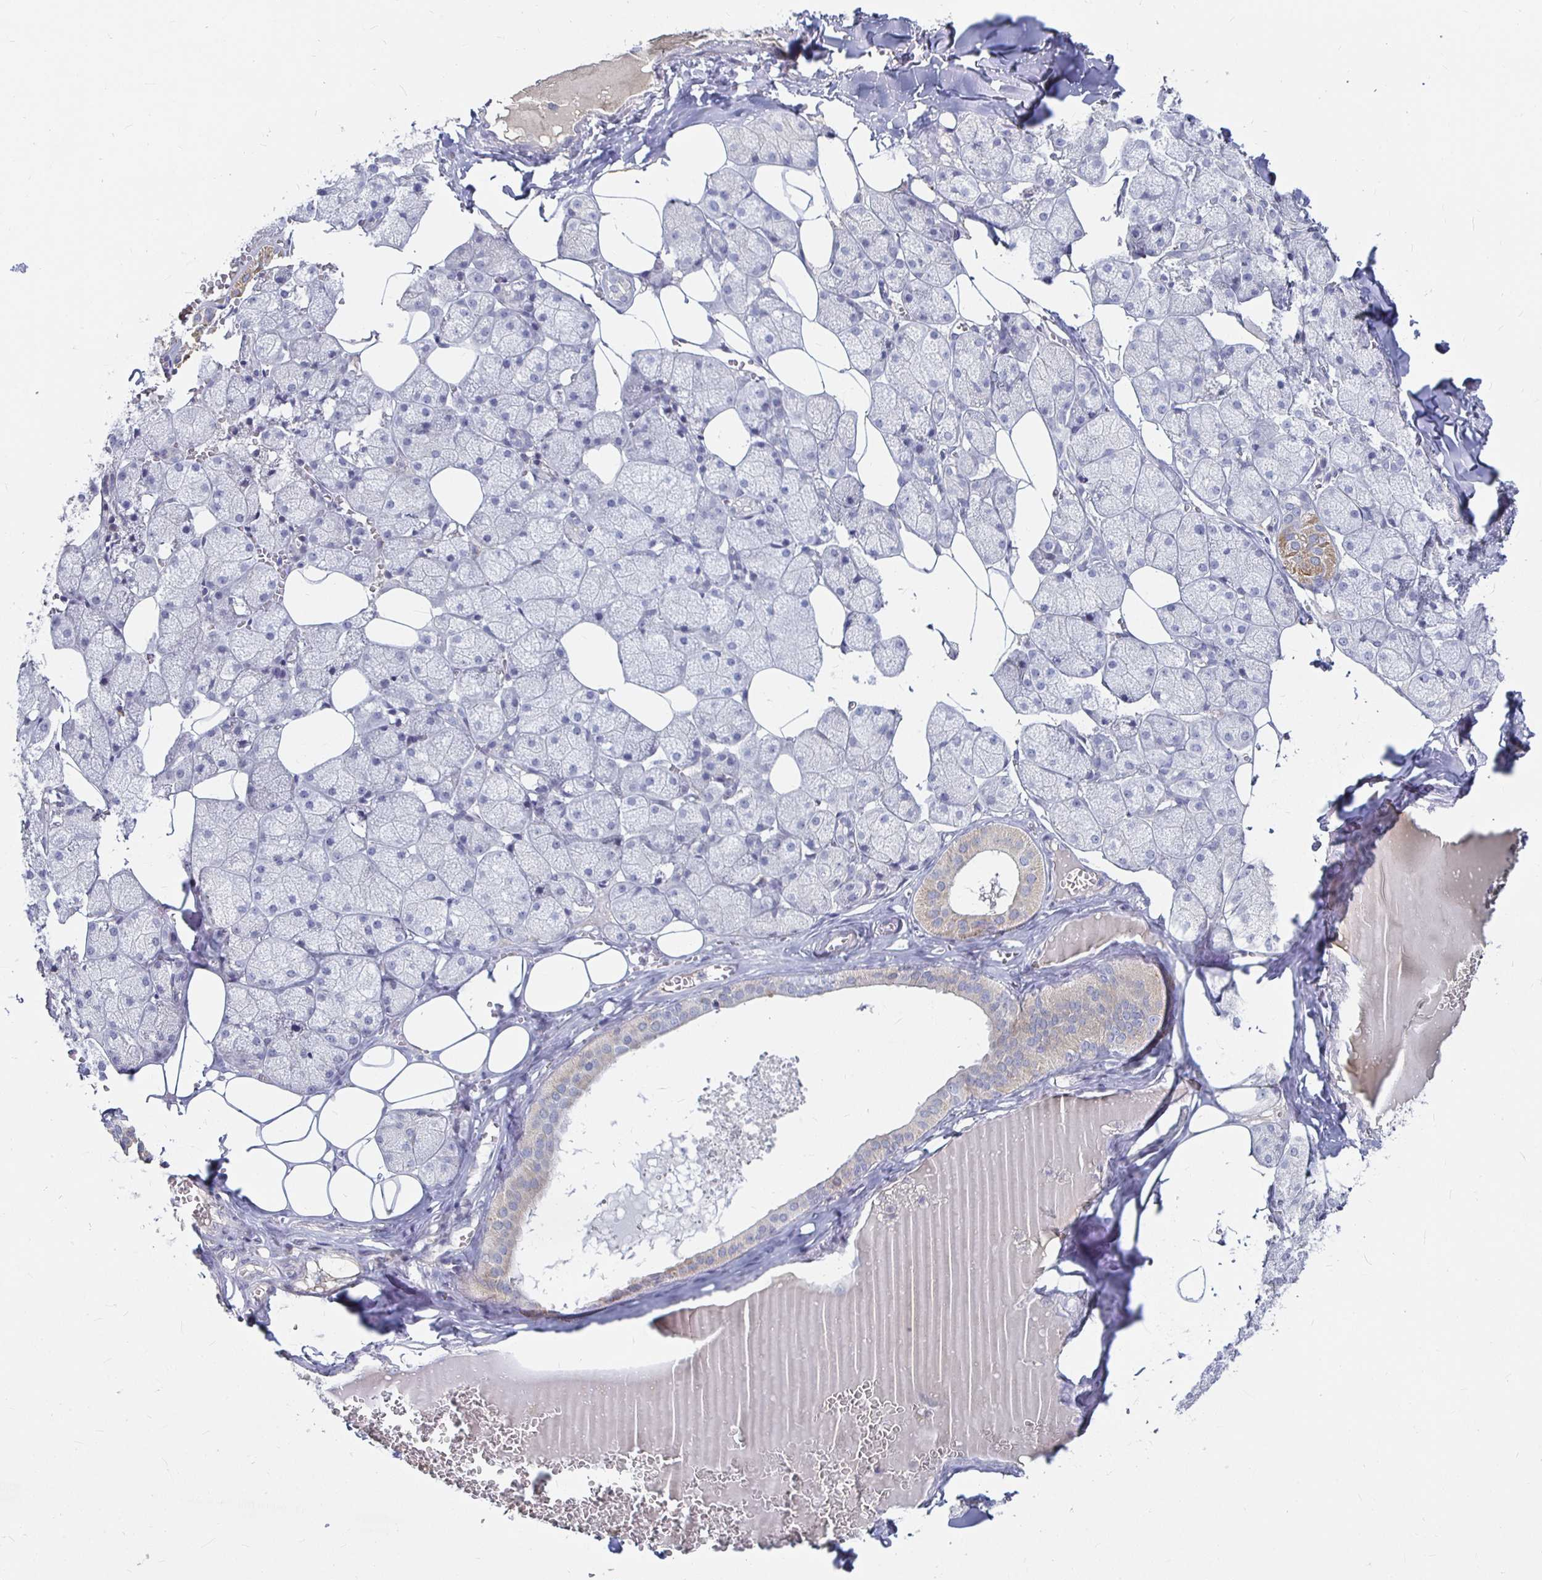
{"staining": {"intensity": "weak", "quantity": "<25%", "location": "cytoplasmic/membranous"}, "tissue": "salivary gland", "cell_type": "Glandular cells", "image_type": "normal", "snomed": [{"axis": "morphology", "description": "Normal tissue, NOS"}, {"axis": "topography", "description": "Salivary gland"}, {"axis": "topography", "description": "Peripheral nerve tissue"}], "caption": "High power microscopy photomicrograph of an IHC image of benign salivary gland, revealing no significant expression in glandular cells.", "gene": "RNF144B", "patient": {"sex": "male", "age": 38}}